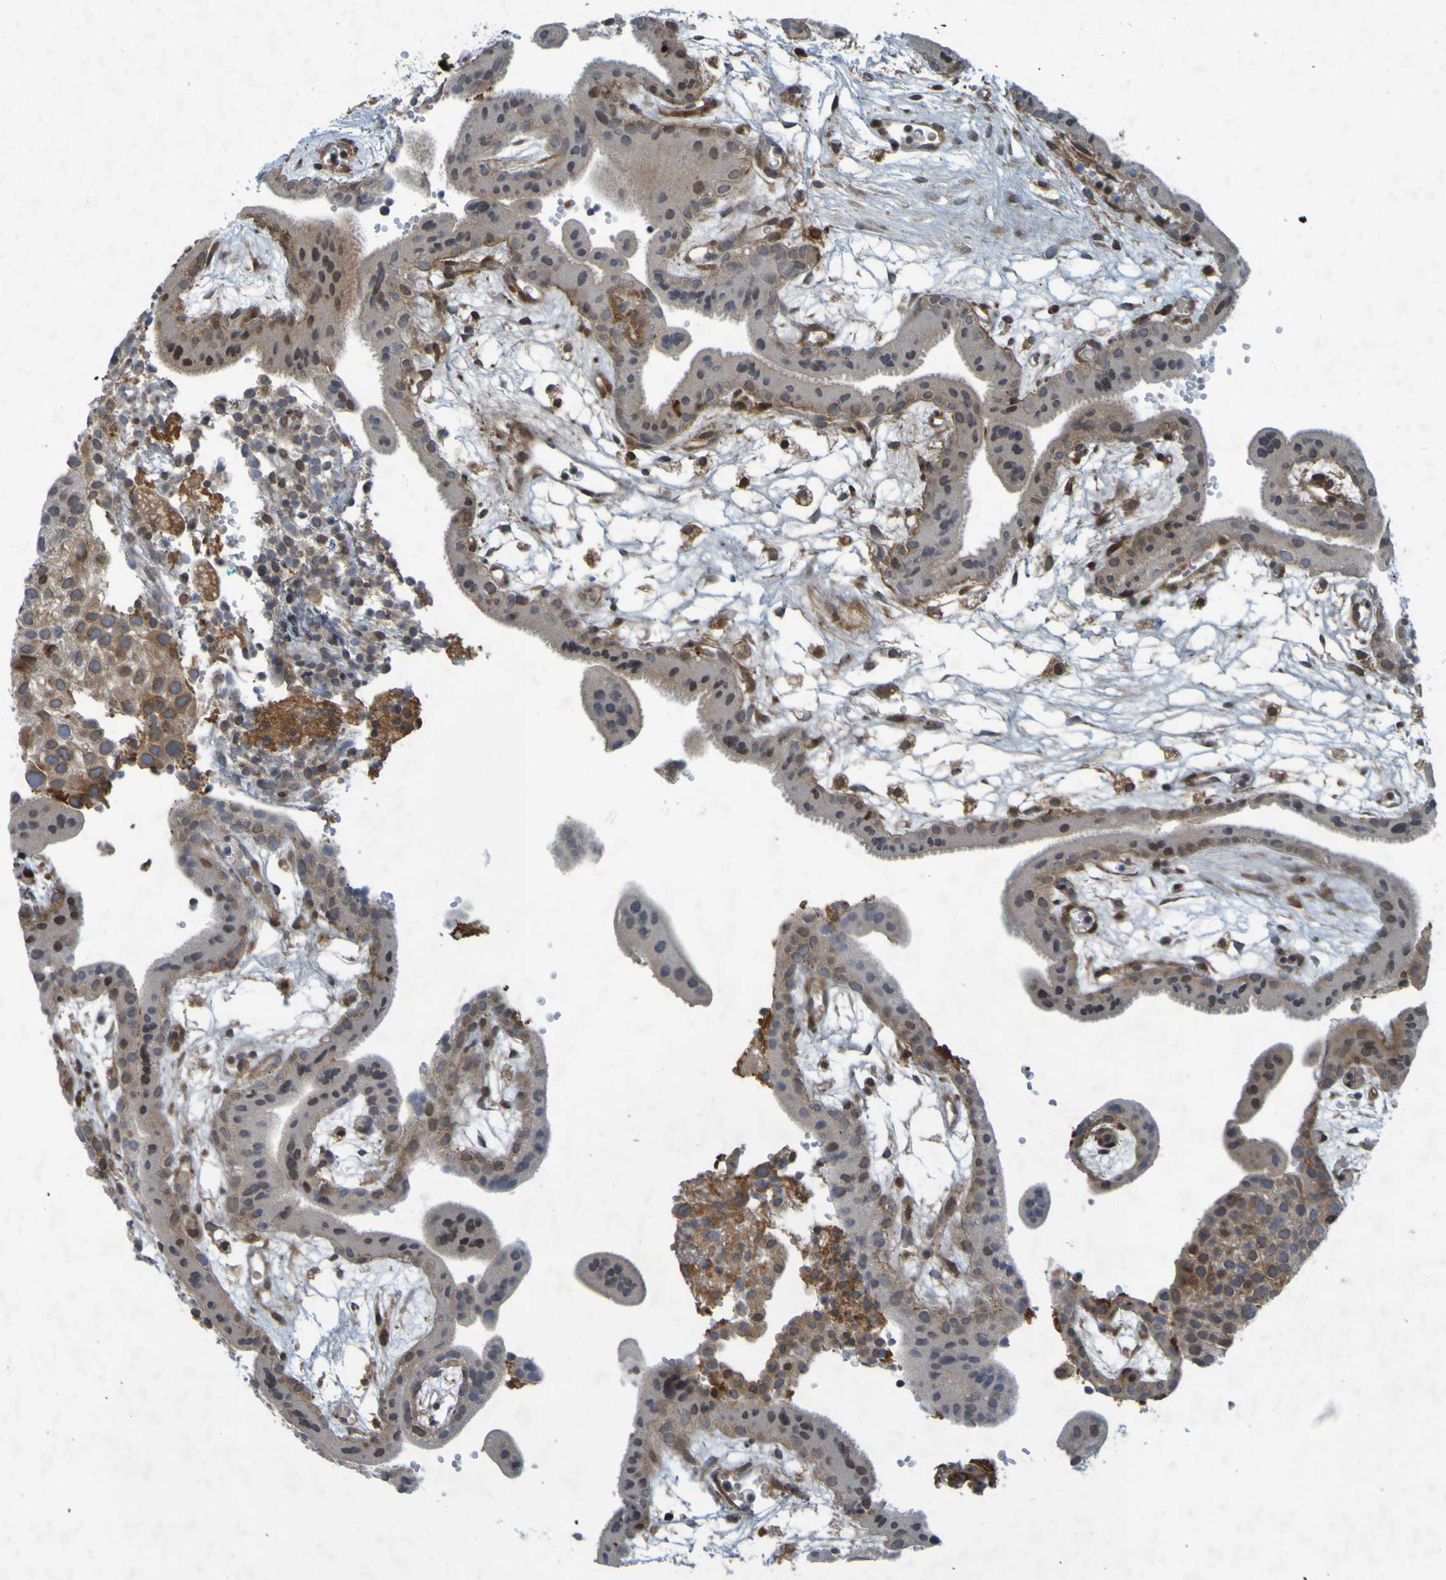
{"staining": {"intensity": "weak", "quantity": ">75%", "location": "cytoplasmic/membranous"}, "tissue": "placenta", "cell_type": "Decidual cells", "image_type": "normal", "snomed": [{"axis": "morphology", "description": "Normal tissue, NOS"}, {"axis": "topography", "description": "Placenta"}], "caption": "DAB immunohistochemical staining of normal human placenta demonstrates weak cytoplasmic/membranous protein expression in approximately >75% of decidual cells. The staining was performed using DAB (3,3'-diaminobenzidine), with brown indicating positive protein expression. Nuclei are stained blue with hematoxylin.", "gene": "GUCY1A1", "patient": {"sex": "female", "age": 18}}